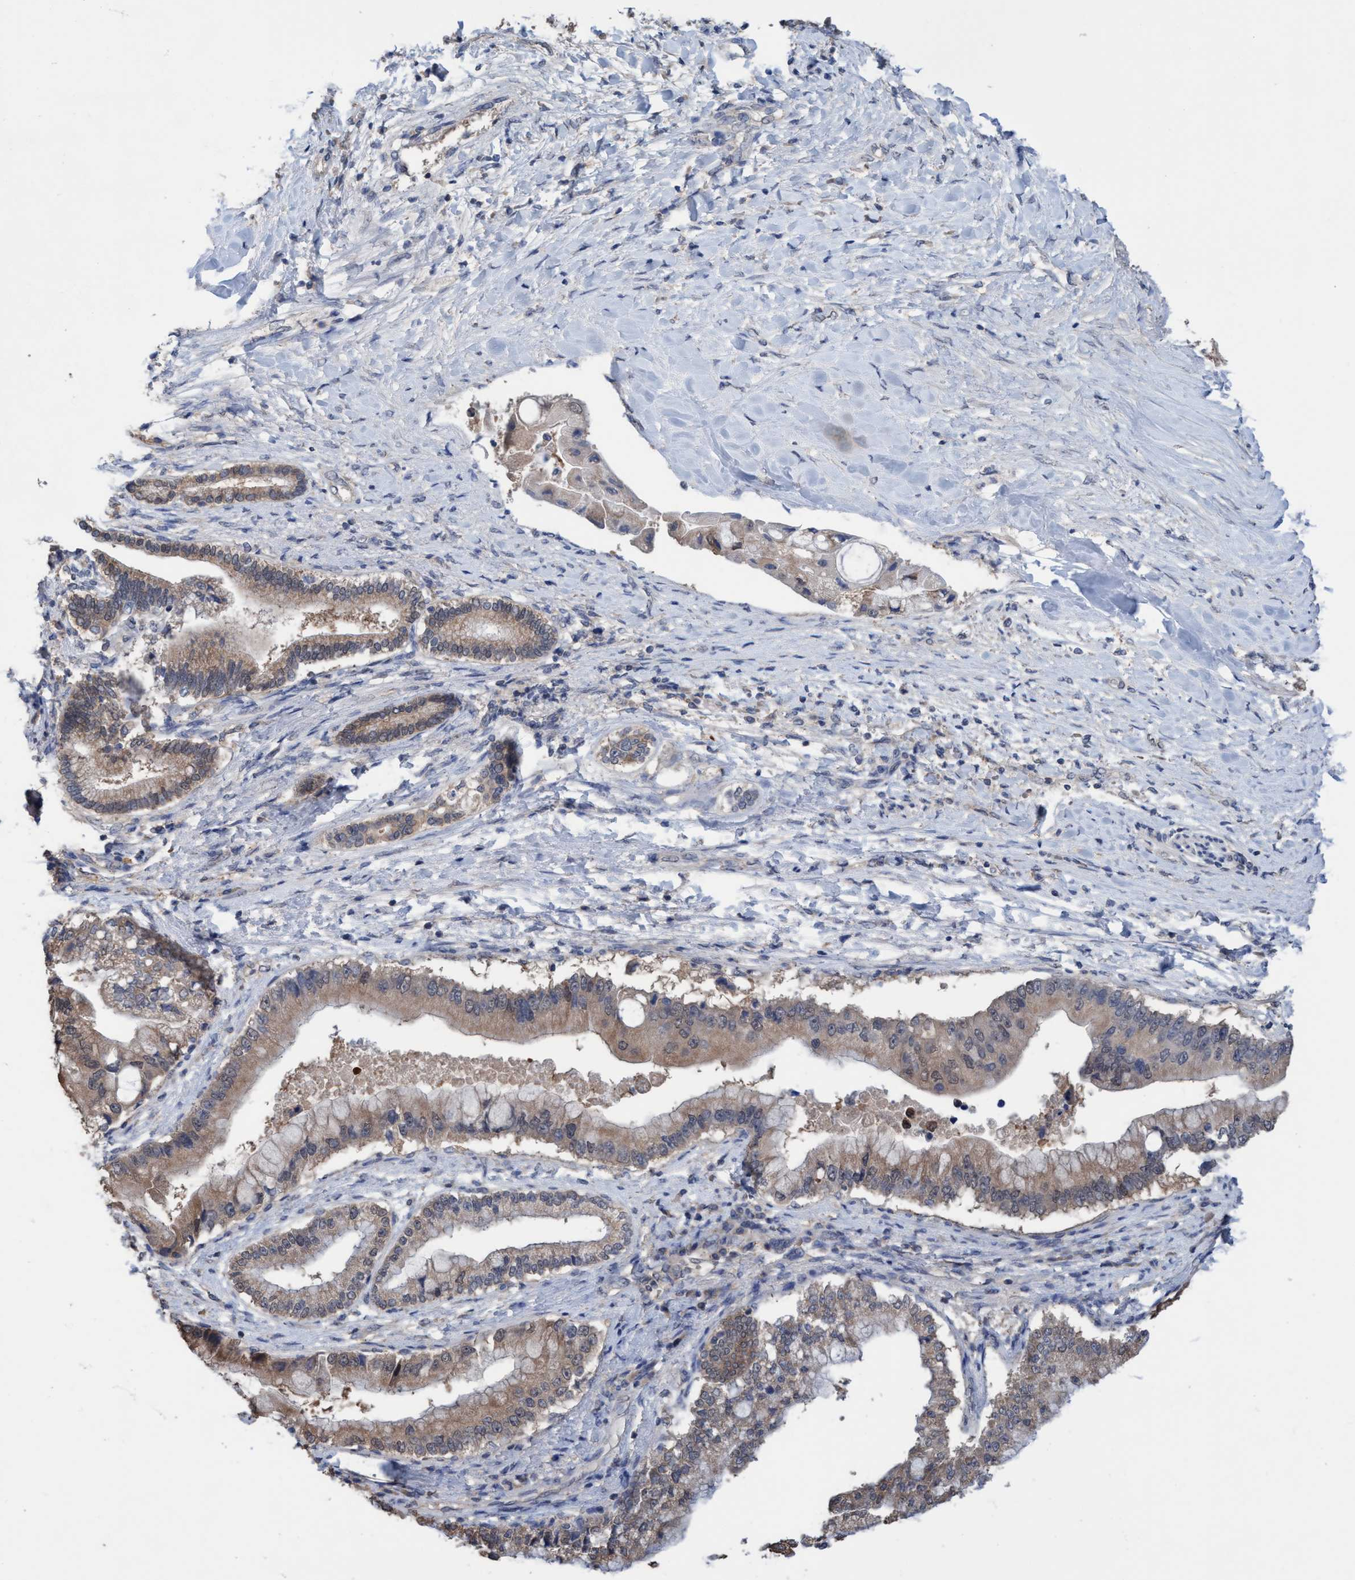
{"staining": {"intensity": "weak", "quantity": ">75%", "location": "cytoplasmic/membranous"}, "tissue": "liver cancer", "cell_type": "Tumor cells", "image_type": "cancer", "snomed": [{"axis": "morphology", "description": "Cholangiocarcinoma"}, {"axis": "topography", "description": "Liver"}], "caption": "Human liver cancer (cholangiocarcinoma) stained with a brown dye shows weak cytoplasmic/membranous positive positivity in approximately >75% of tumor cells.", "gene": "GLOD4", "patient": {"sex": "male", "age": 50}}